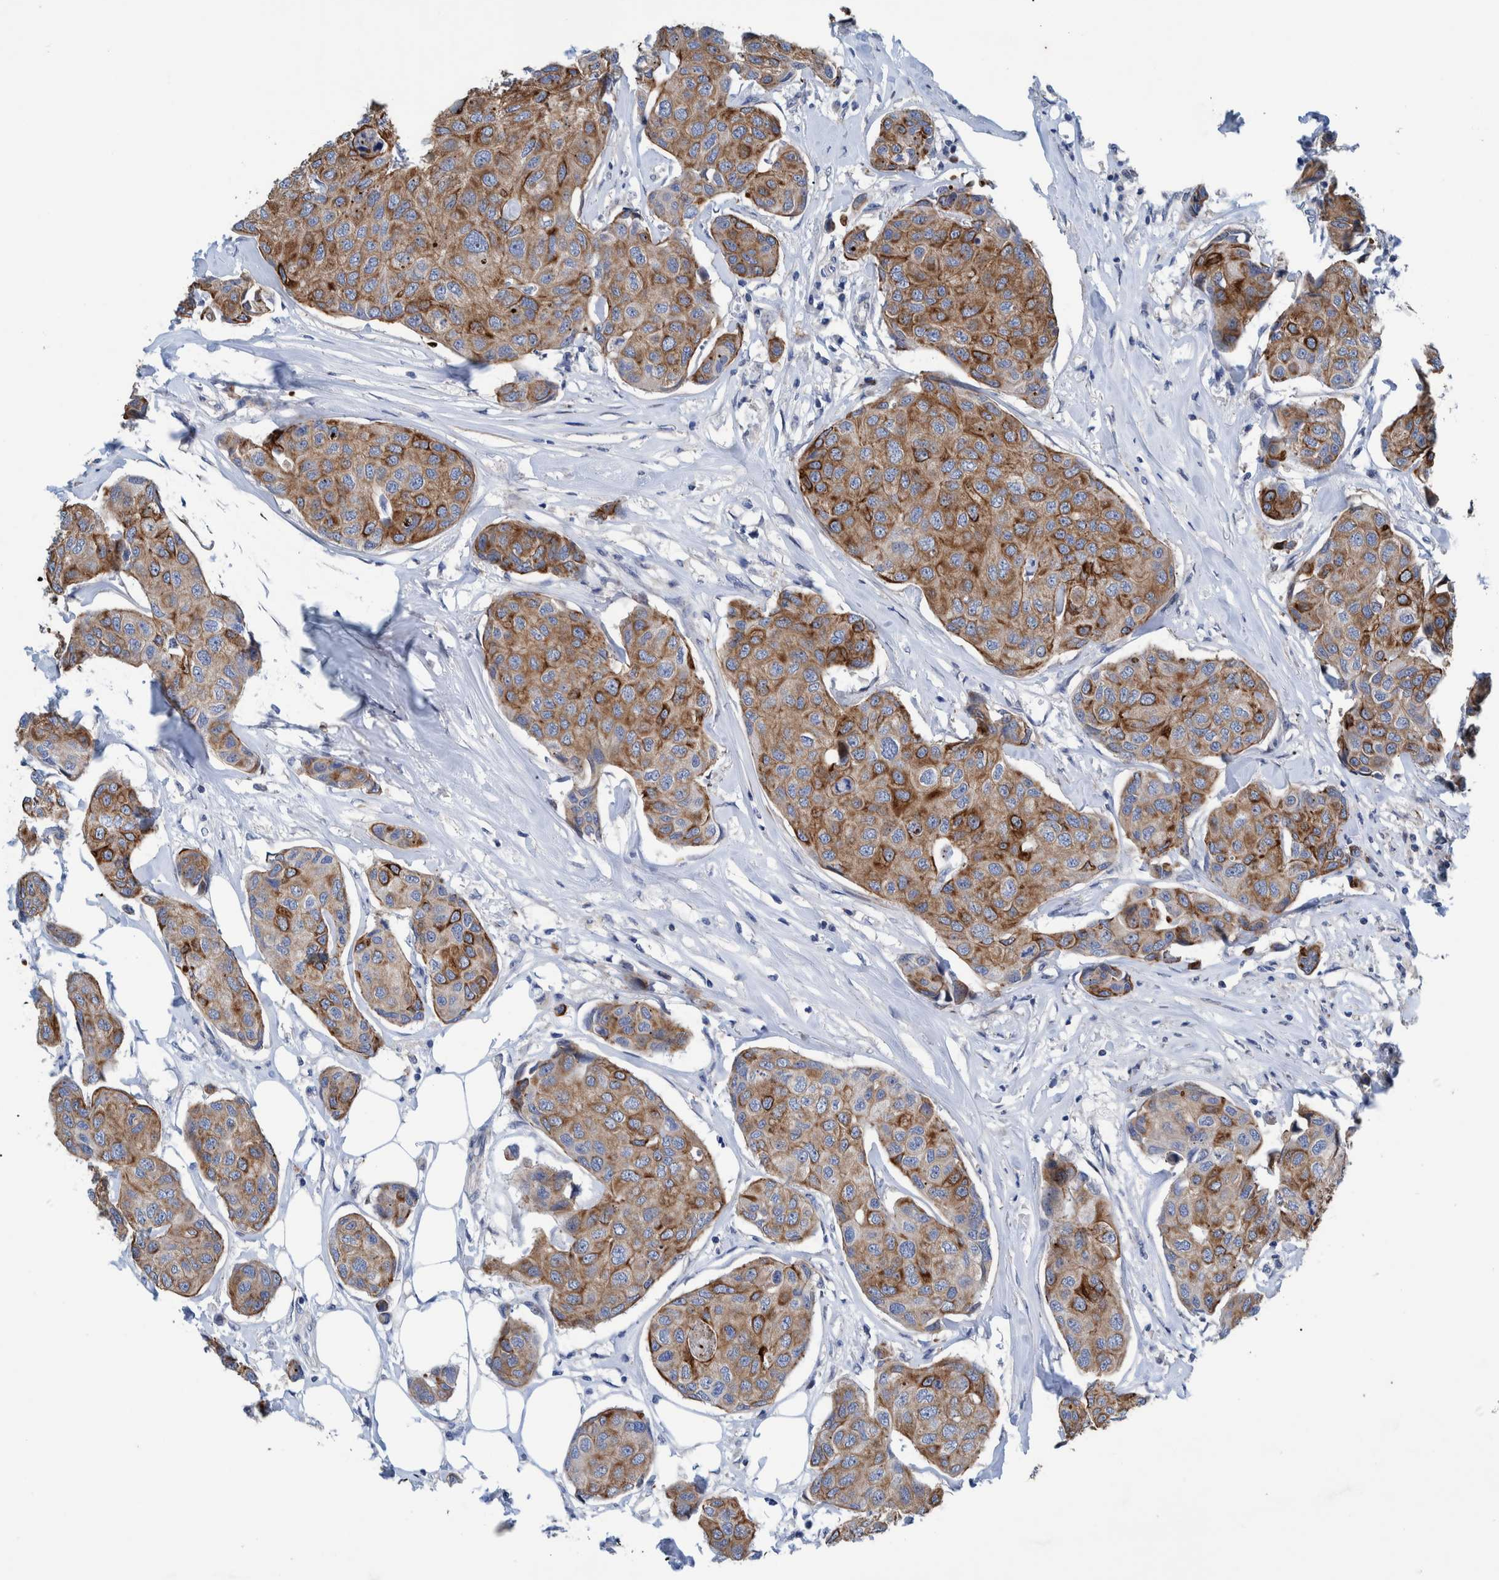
{"staining": {"intensity": "moderate", "quantity": ">75%", "location": "cytoplasmic/membranous"}, "tissue": "breast cancer", "cell_type": "Tumor cells", "image_type": "cancer", "snomed": [{"axis": "morphology", "description": "Duct carcinoma"}, {"axis": "topography", "description": "Breast"}], "caption": "Breast invasive ductal carcinoma stained with a brown dye demonstrates moderate cytoplasmic/membranous positive staining in about >75% of tumor cells.", "gene": "MKS1", "patient": {"sex": "female", "age": 80}}